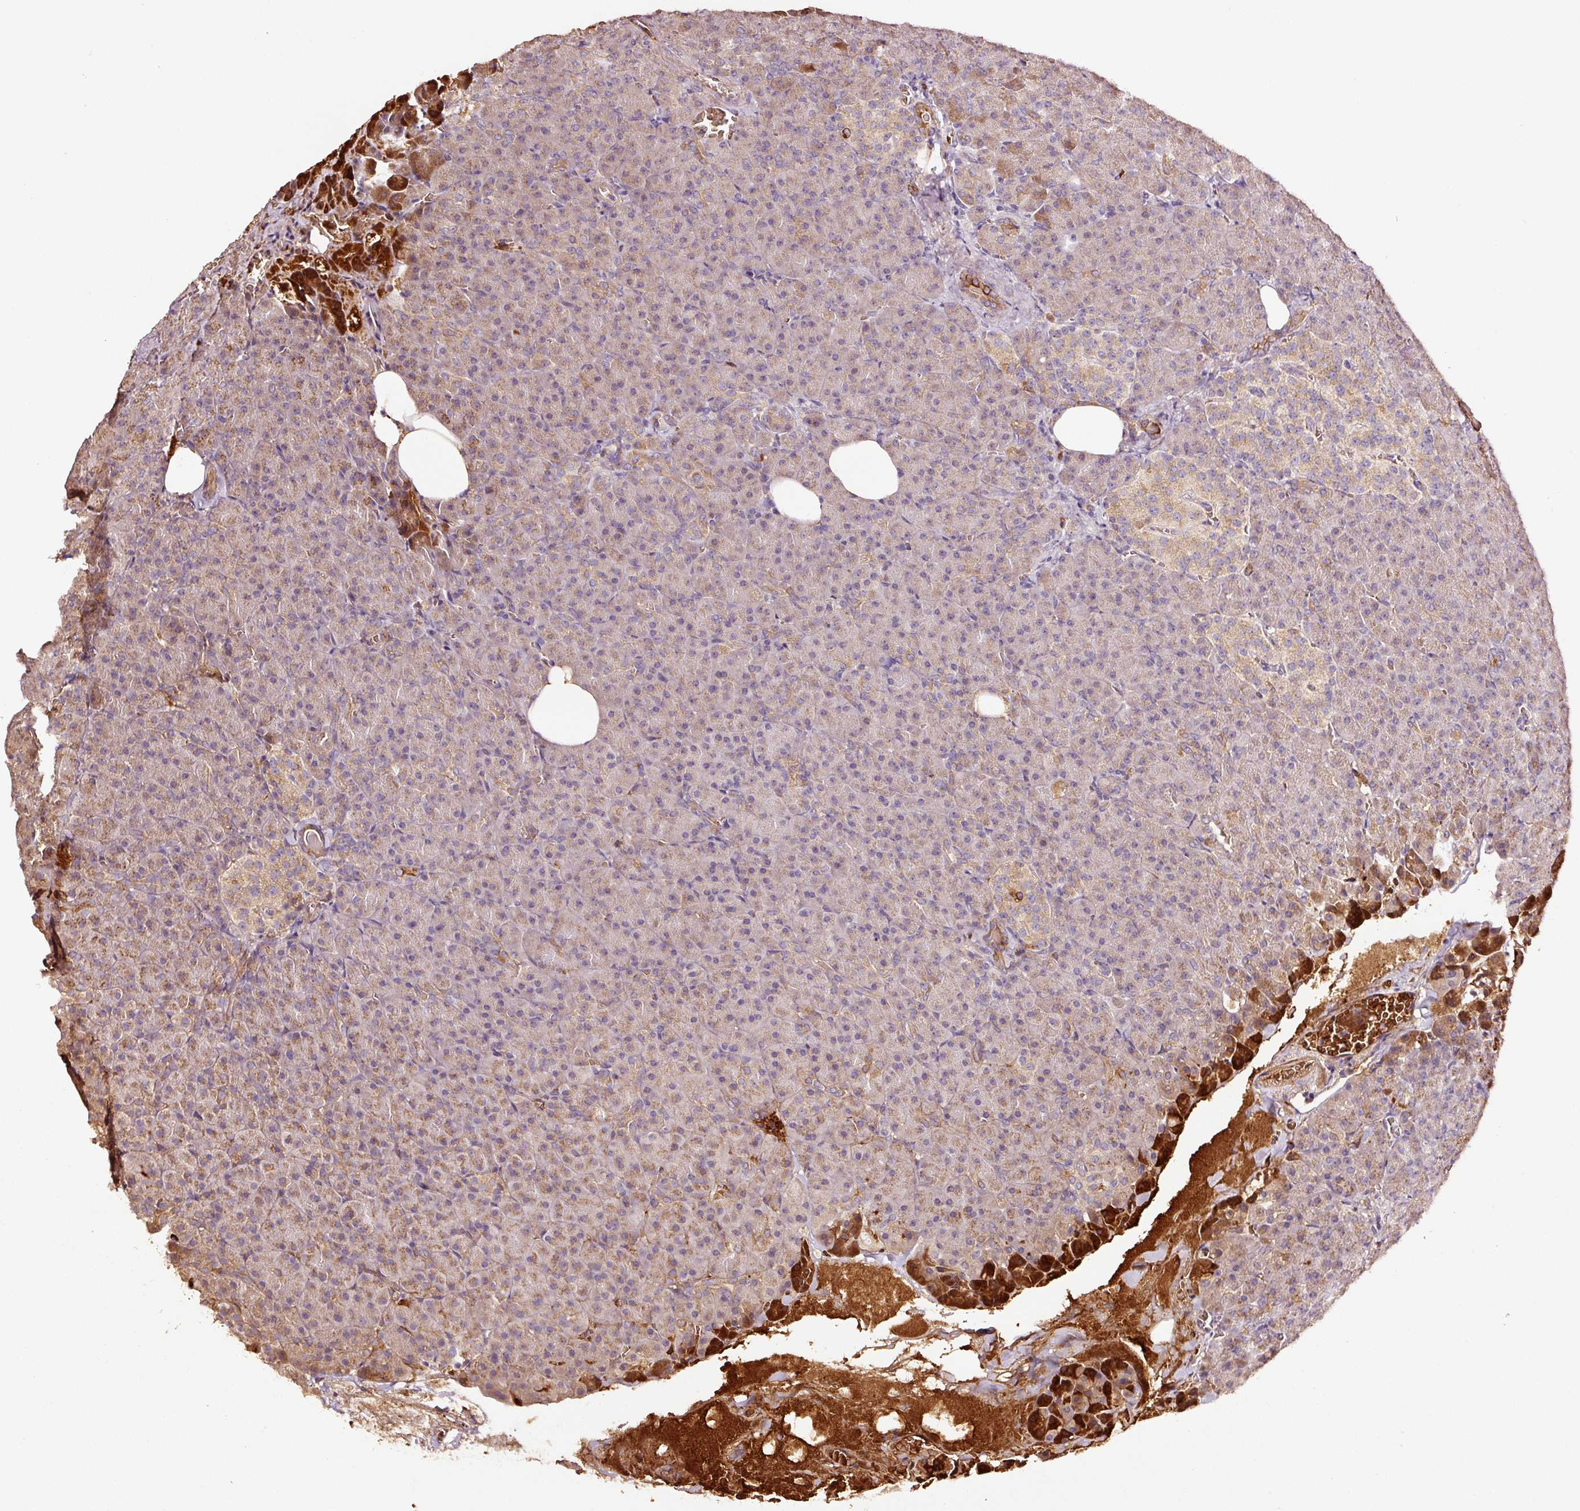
{"staining": {"intensity": "moderate", "quantity": "25%-75%", "location": "cytoplasmic/membranous"}, "tissue": "pancreas", "cell_type": "Exocrine glandular cells", "image_type": "normal", "snomed": [{"axis": "morphology", "description": "Normal tissue, NOS"}, {"axis": "topography", "description": "Pancreas"}], "caption": "This photomicrograph reveals immunohistochemistry staining of benign human pancreas, with medium moderate cytoplasmic/membranous positivity in approximately 25%-75% of exocrine glandular cells.", "gene": "PGLYRP2", "patient": {"sex": "female", "age": 74}}